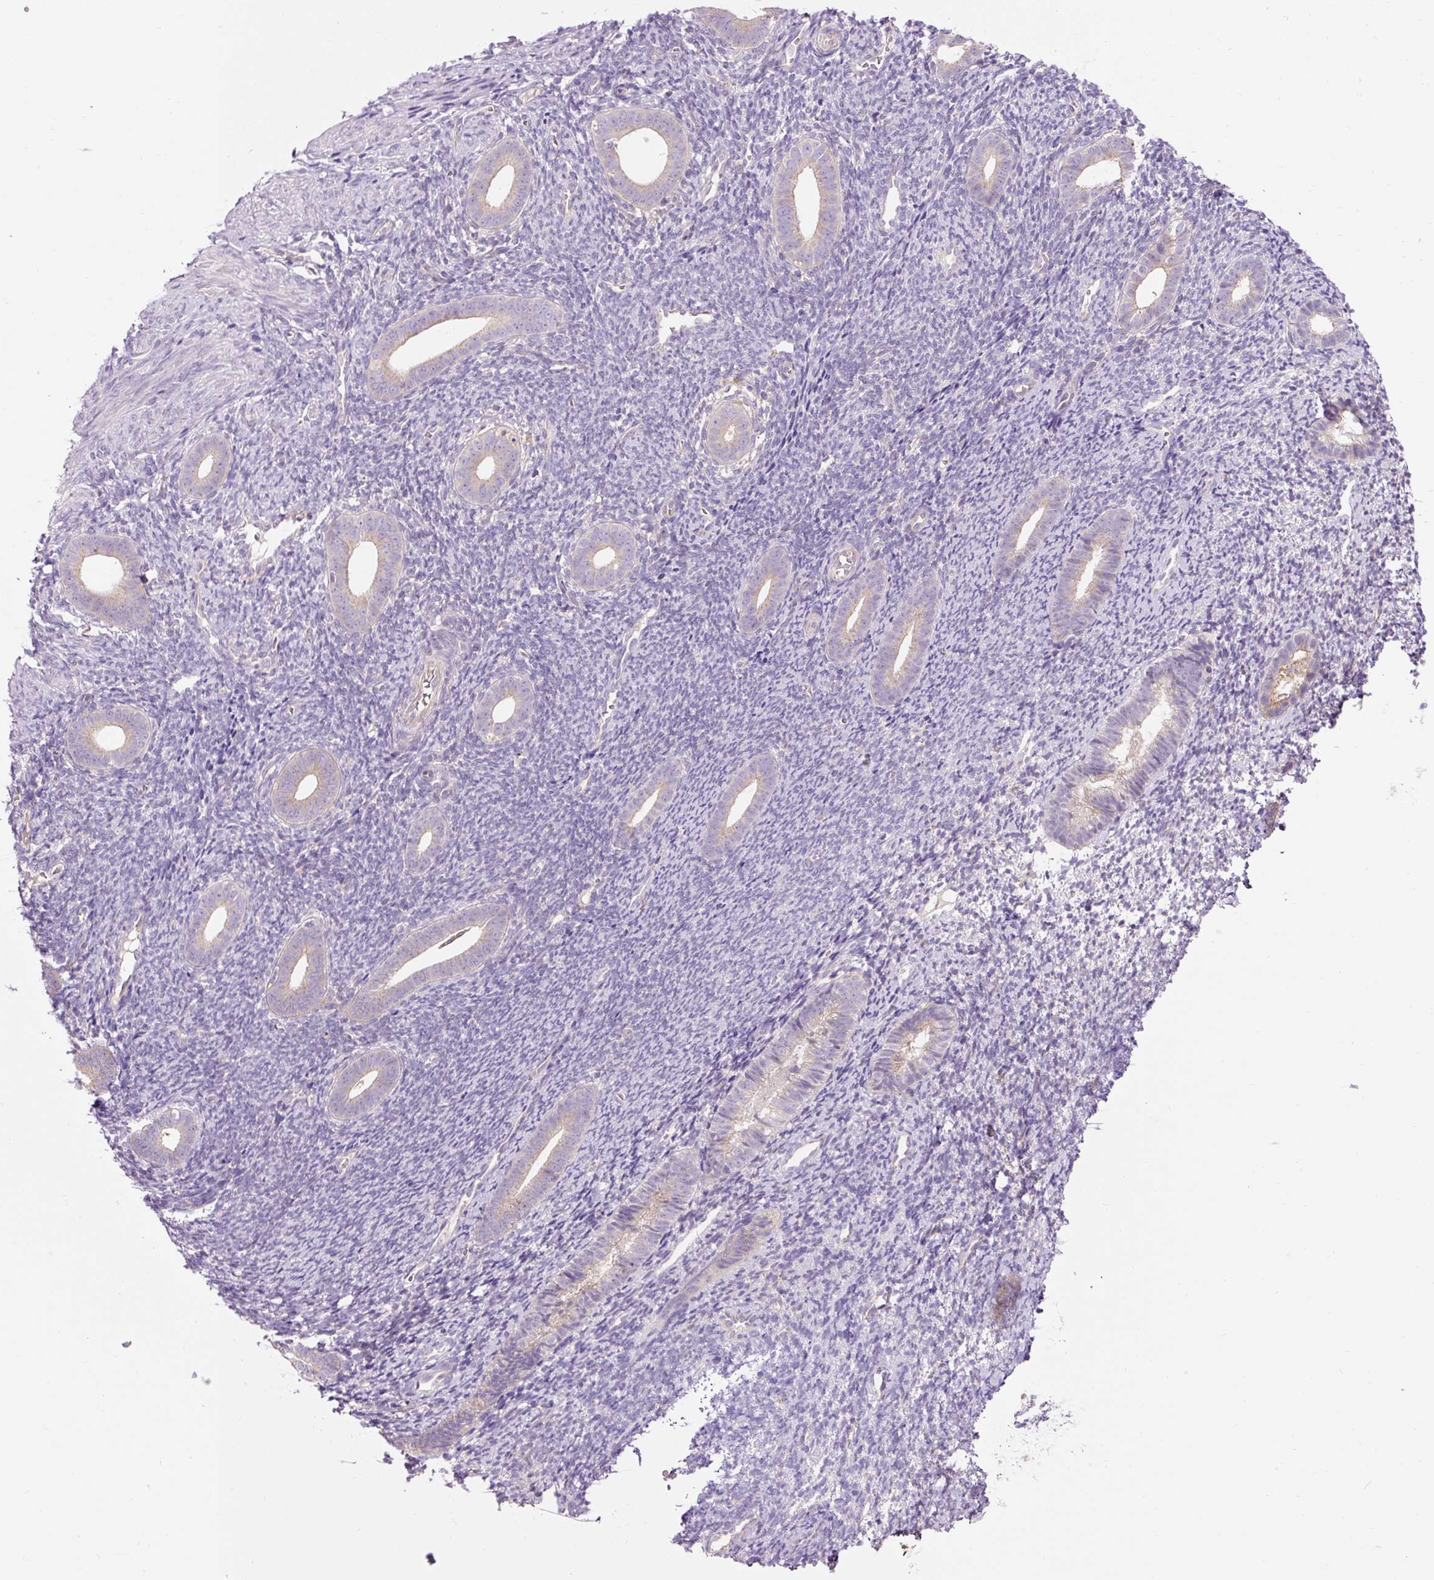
{"staining": {"intensity": "negative", "quantity": "none", "location": "none"}, "tissue": "endometrium", "cell_type": "Cells in endometrial stroma", "image_type": "normal", "snomed": [{"axis": "morphology", "description": "Normal tissue, NOS"}, {"axis": "topography", "description": "Endometrium"}], "caption": "Human endometrium stained for a protein using immunohistochemistry demonstrates no staining in cells in endometrial stroma.", "gene": "NAPA", "patient": {"sex": "female", "age": 39}}